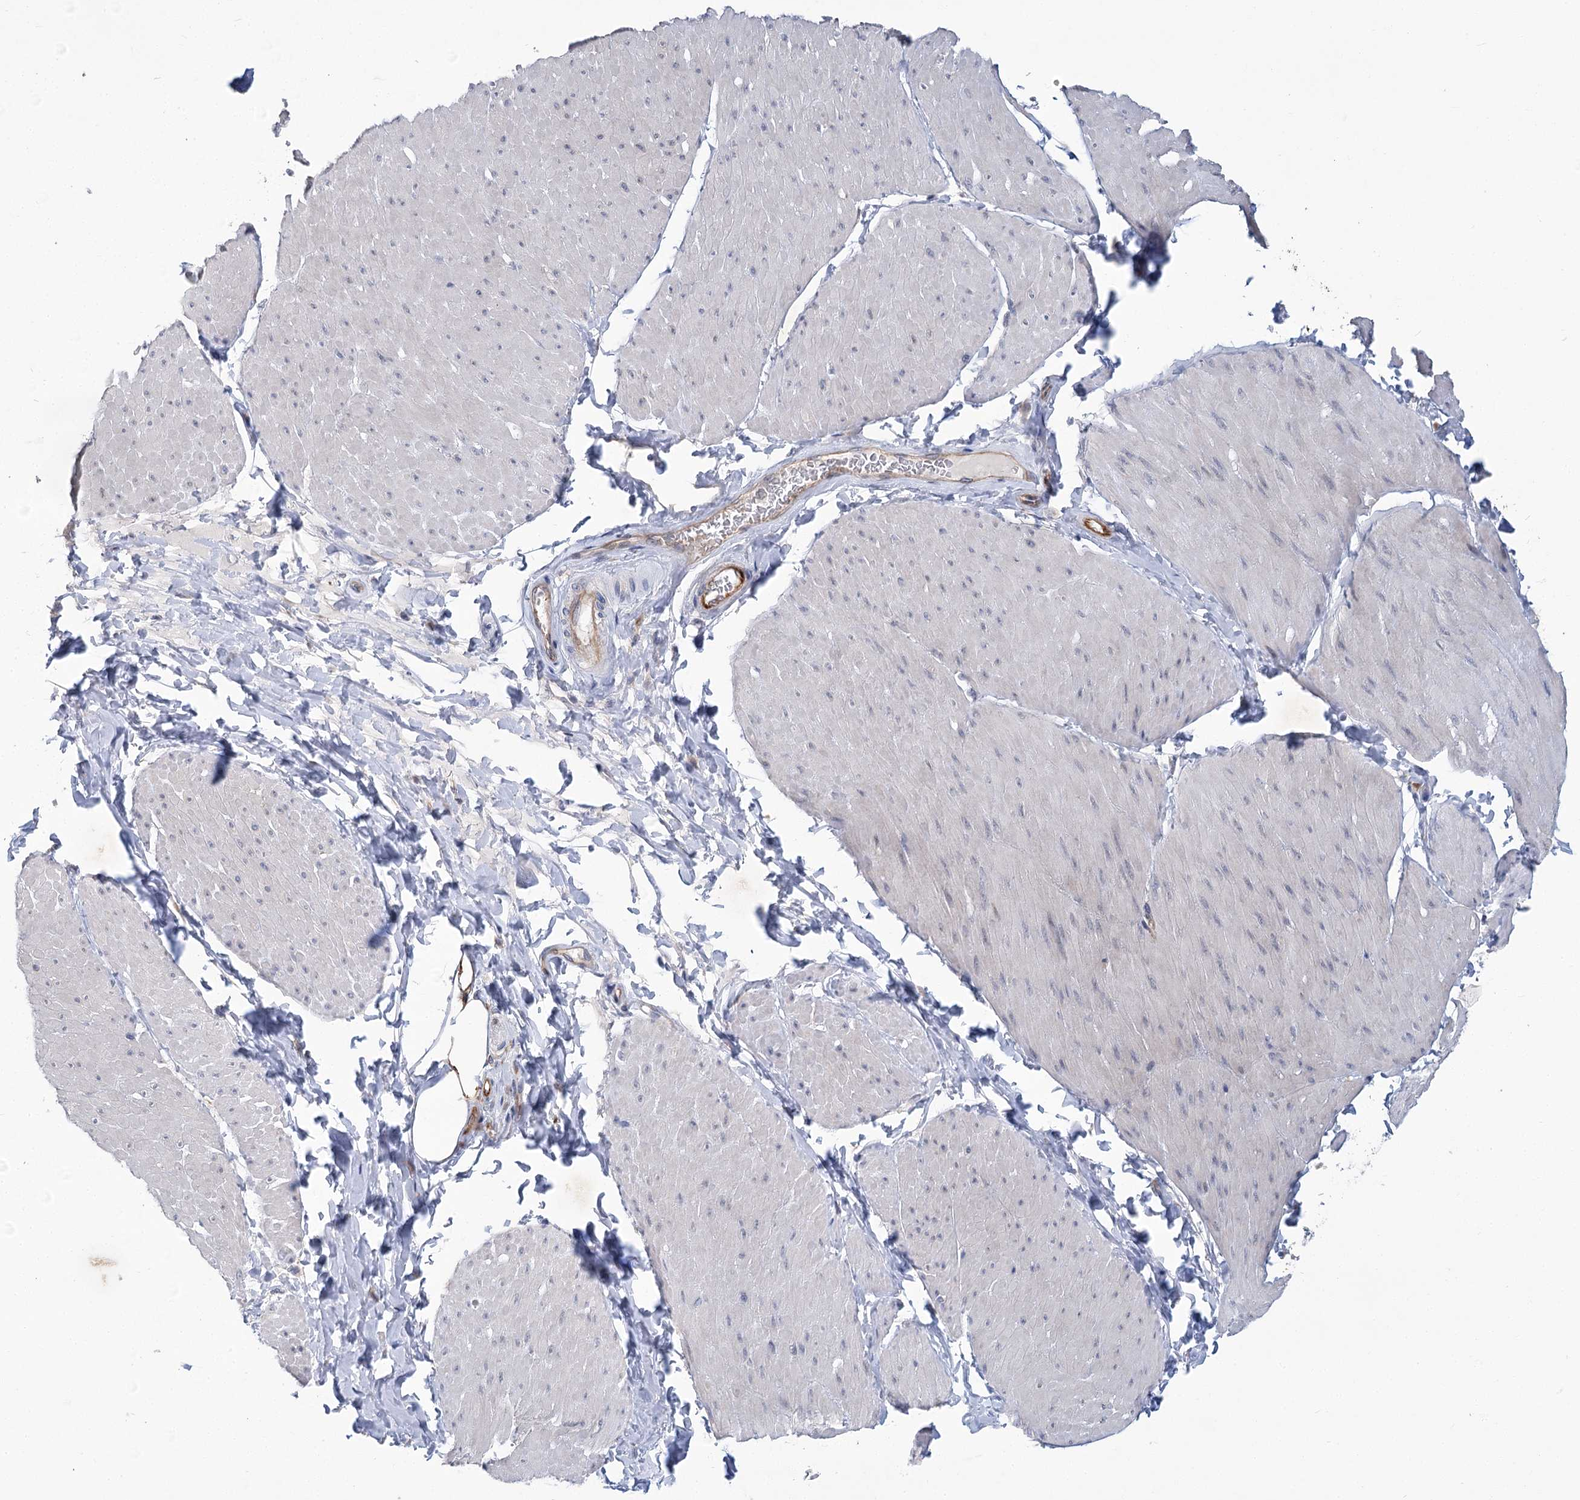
{"staining": {"intensity": "negative", "quantity": "none", "location": "none"}, "tissue": "smooth muscle", "cell_type": "Smooth muscle cells", "image_type": "normal", "snomed": [{"axis": "morphology", "description": "Urothelial carcinoma, High grade"}, {"axis": "topography", "description": "Urinary bladder"}], "caption": "DAB (3,3'-diaminobenzidine) immunohistochemical staining of normal smooth muscle shows no significant staining in smooth muscle cells. The staining is performed using DAB (3,3'-diaminobenzidine) brown chromogen with nuclei counter-stained in using hematoxylin.", "gene": "THAP6", "patient": {"sex": "male", "age": 46}}